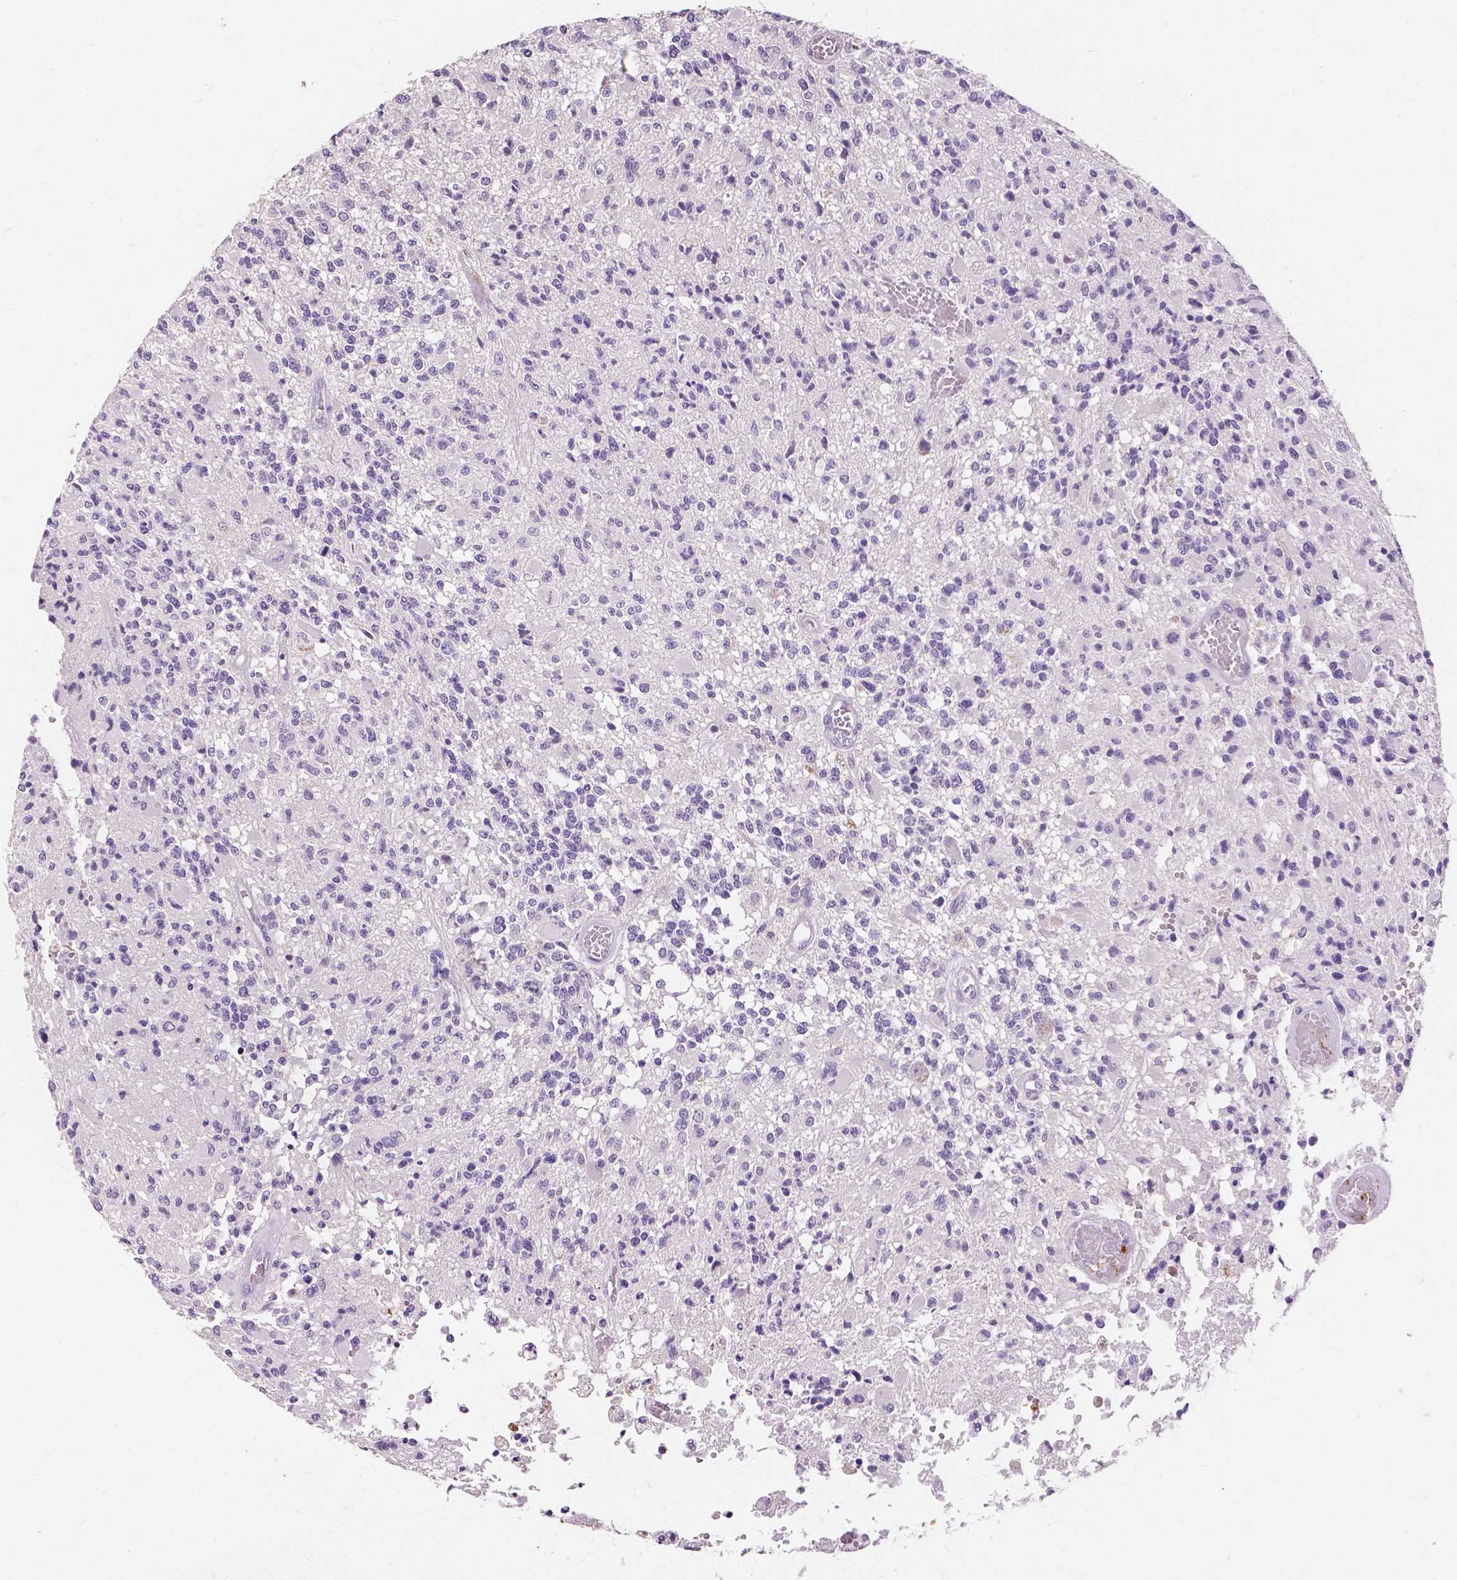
{"staining": {"intensity": "negative", "quantity": "none", "location": "none"}, "tissue": "glioma", "cell_type": "Tumor cells", "image_type": "cancer", "snomed": [{"axis": "morphology", "description": "Glioma, malignant, High grade"}, {"axis": "topography", "description": "Brain"}], "caption": "High magnification brightfield microscopy of malignant glioma (high-grade) stained with DAB (brown) and counterstained with hematoxylin (blue): tumor cells show no significant expression.", "gene": "CXCR2", "patient": {"sex": "female", "age": 63}}